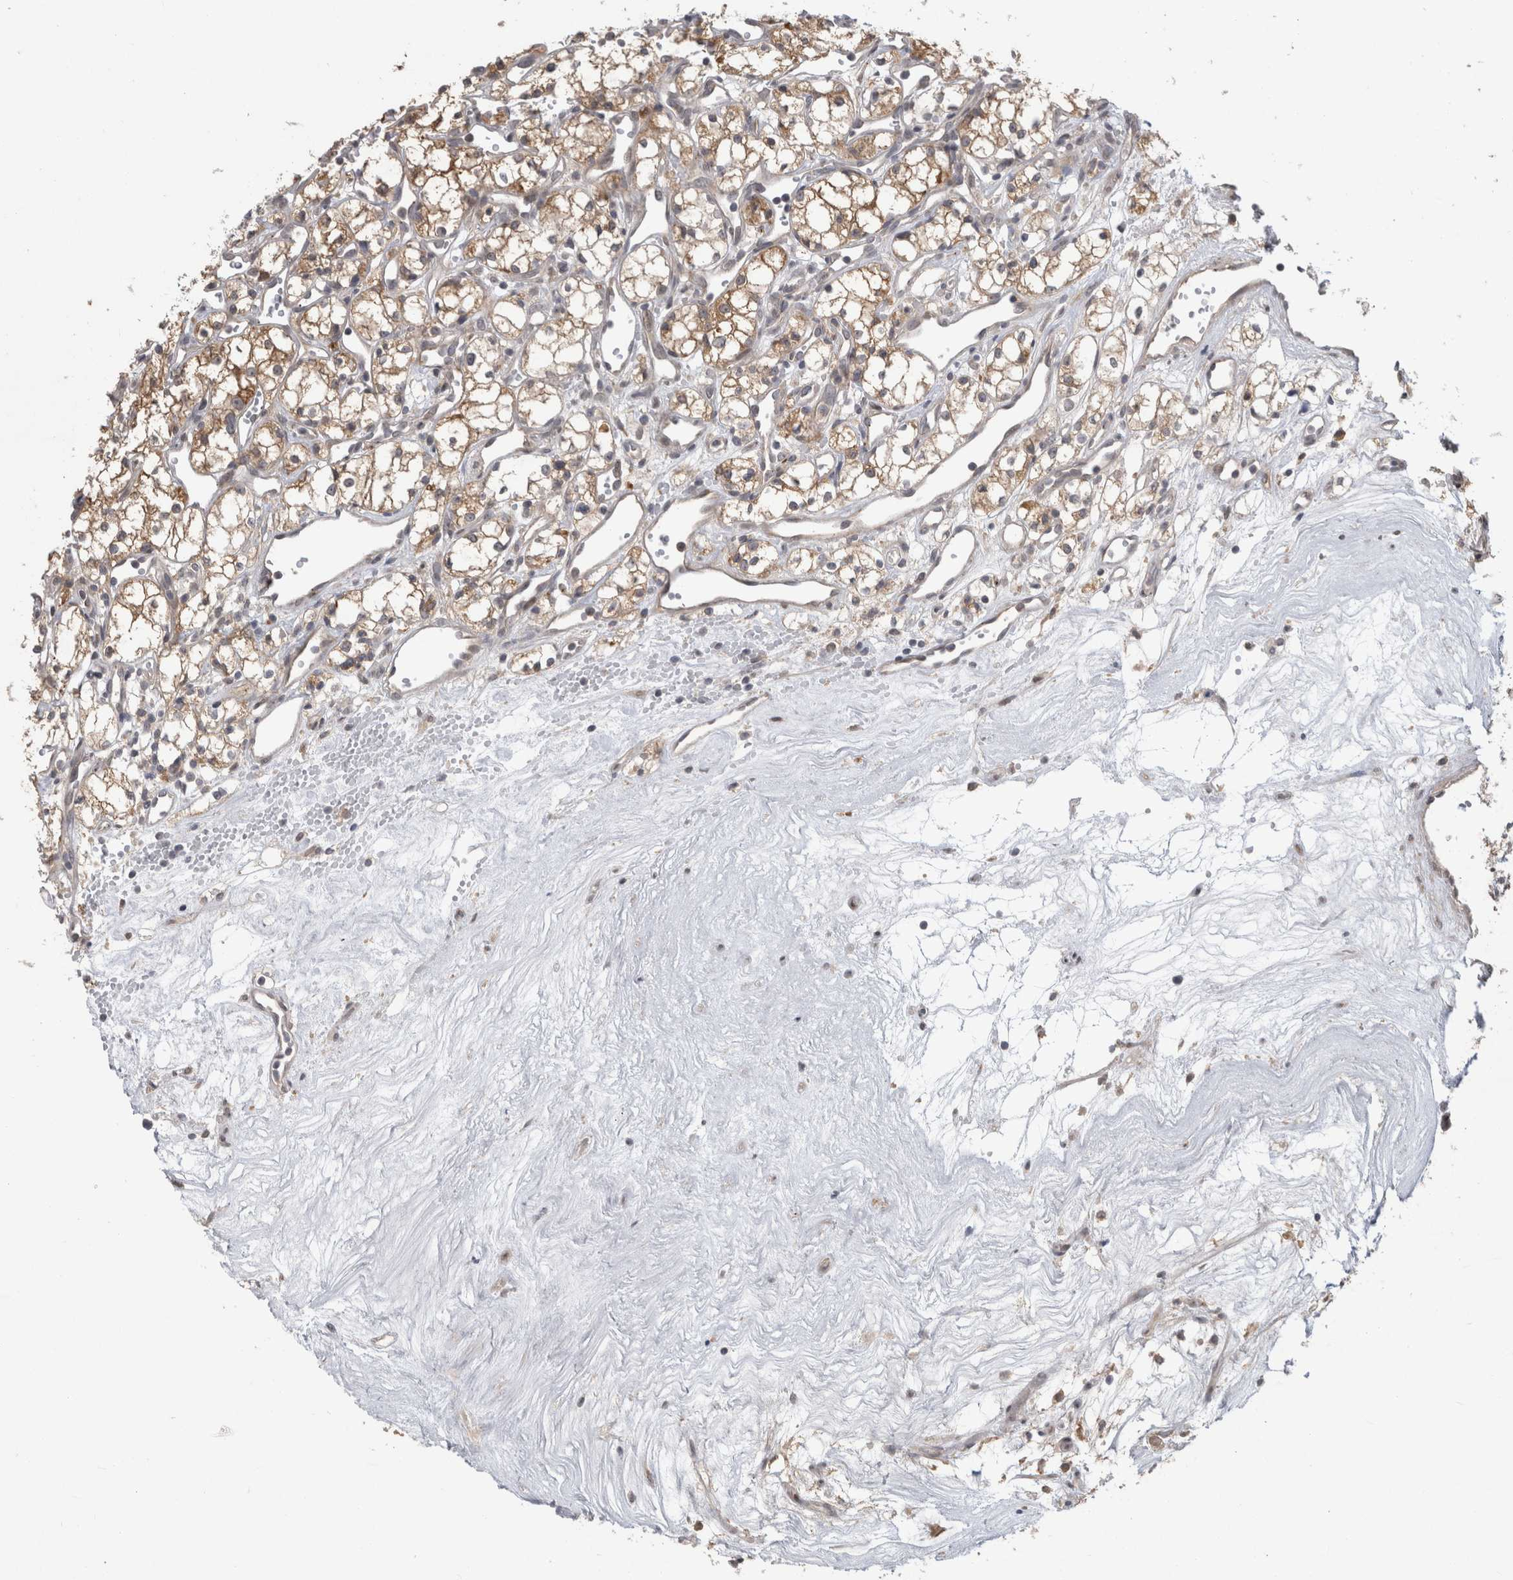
{"staining": {"intensity": "moderate", "quantity": "25%-75%", "location": "cytoplasmic/membranous"}, "tissue": "renal cancer", "cell_type": "Tumor cells", "image_type": "cancer", "snomed": [{"axis": "morphology", "description": "Adenocarcinoma, NOS"}, {"axis": "topography", "description": "Kidney"}], "caption": "High-power microscopy captured an immunohistochemistry micrograph of renal adenocarcinoma, revealing moderate cytoplasmic/membranous positivity in about 25%-75% of tumor cells.", "gene": "MTBP", "patient": {"sex": "male", "age": 59}}